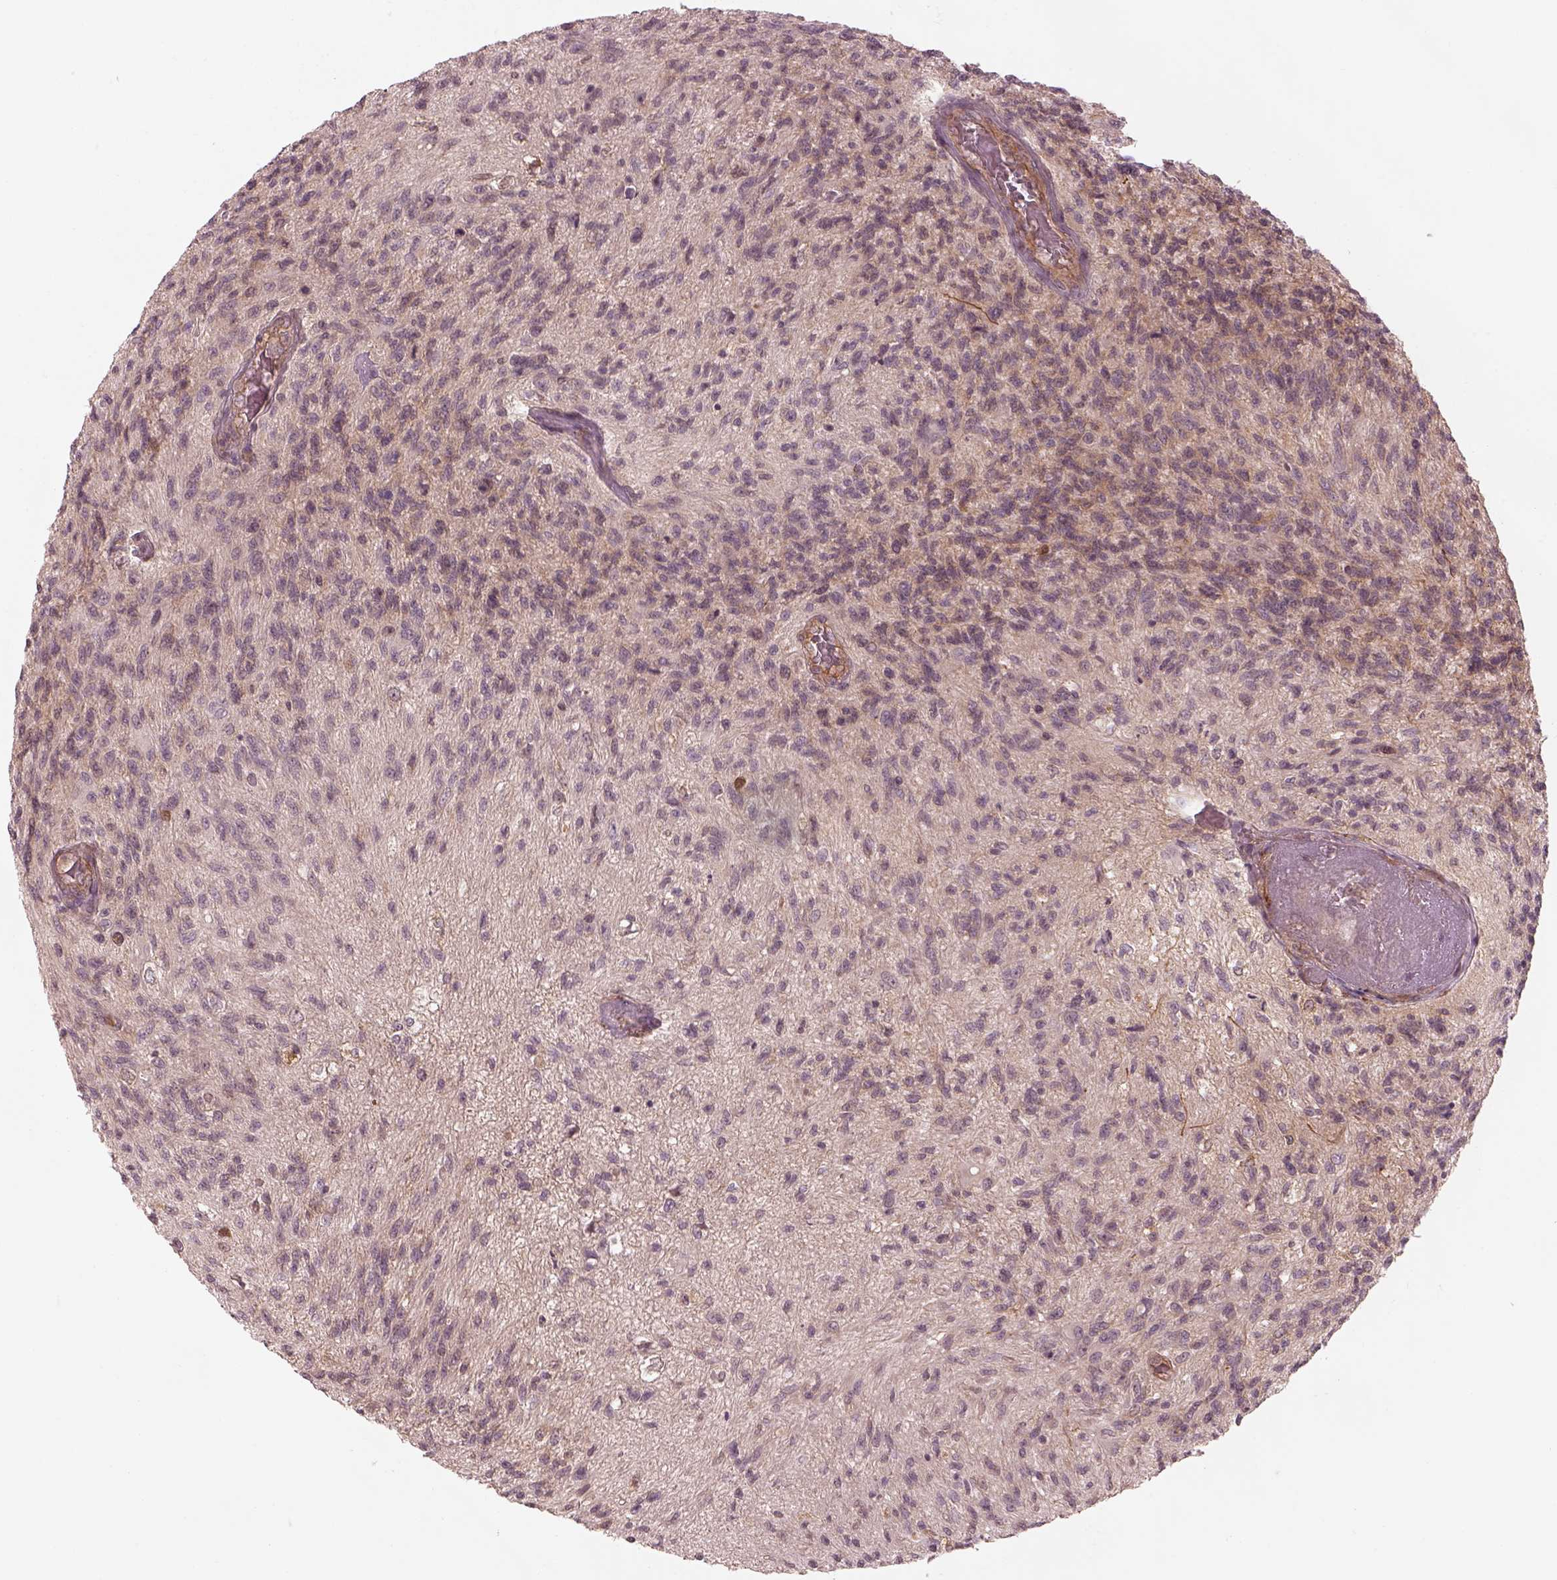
{"staining": {"intensity": "negative", "quantity": "none", "location": "none"}, "tissue": "glioma", "cell_type": "Tumor cells", "image_type": "cancer", "snomed": [{"axis": "morphology", "description": "Glioma, malignant, High grade"}, {"axis": "topography", "description": "Brain"}], "caption": "Image shows no protein expression in tumor cells of malignant glioma (high-grade) tissue.", "gene": "FAM107B", "patient": {"sex": "male", "age": 56}}